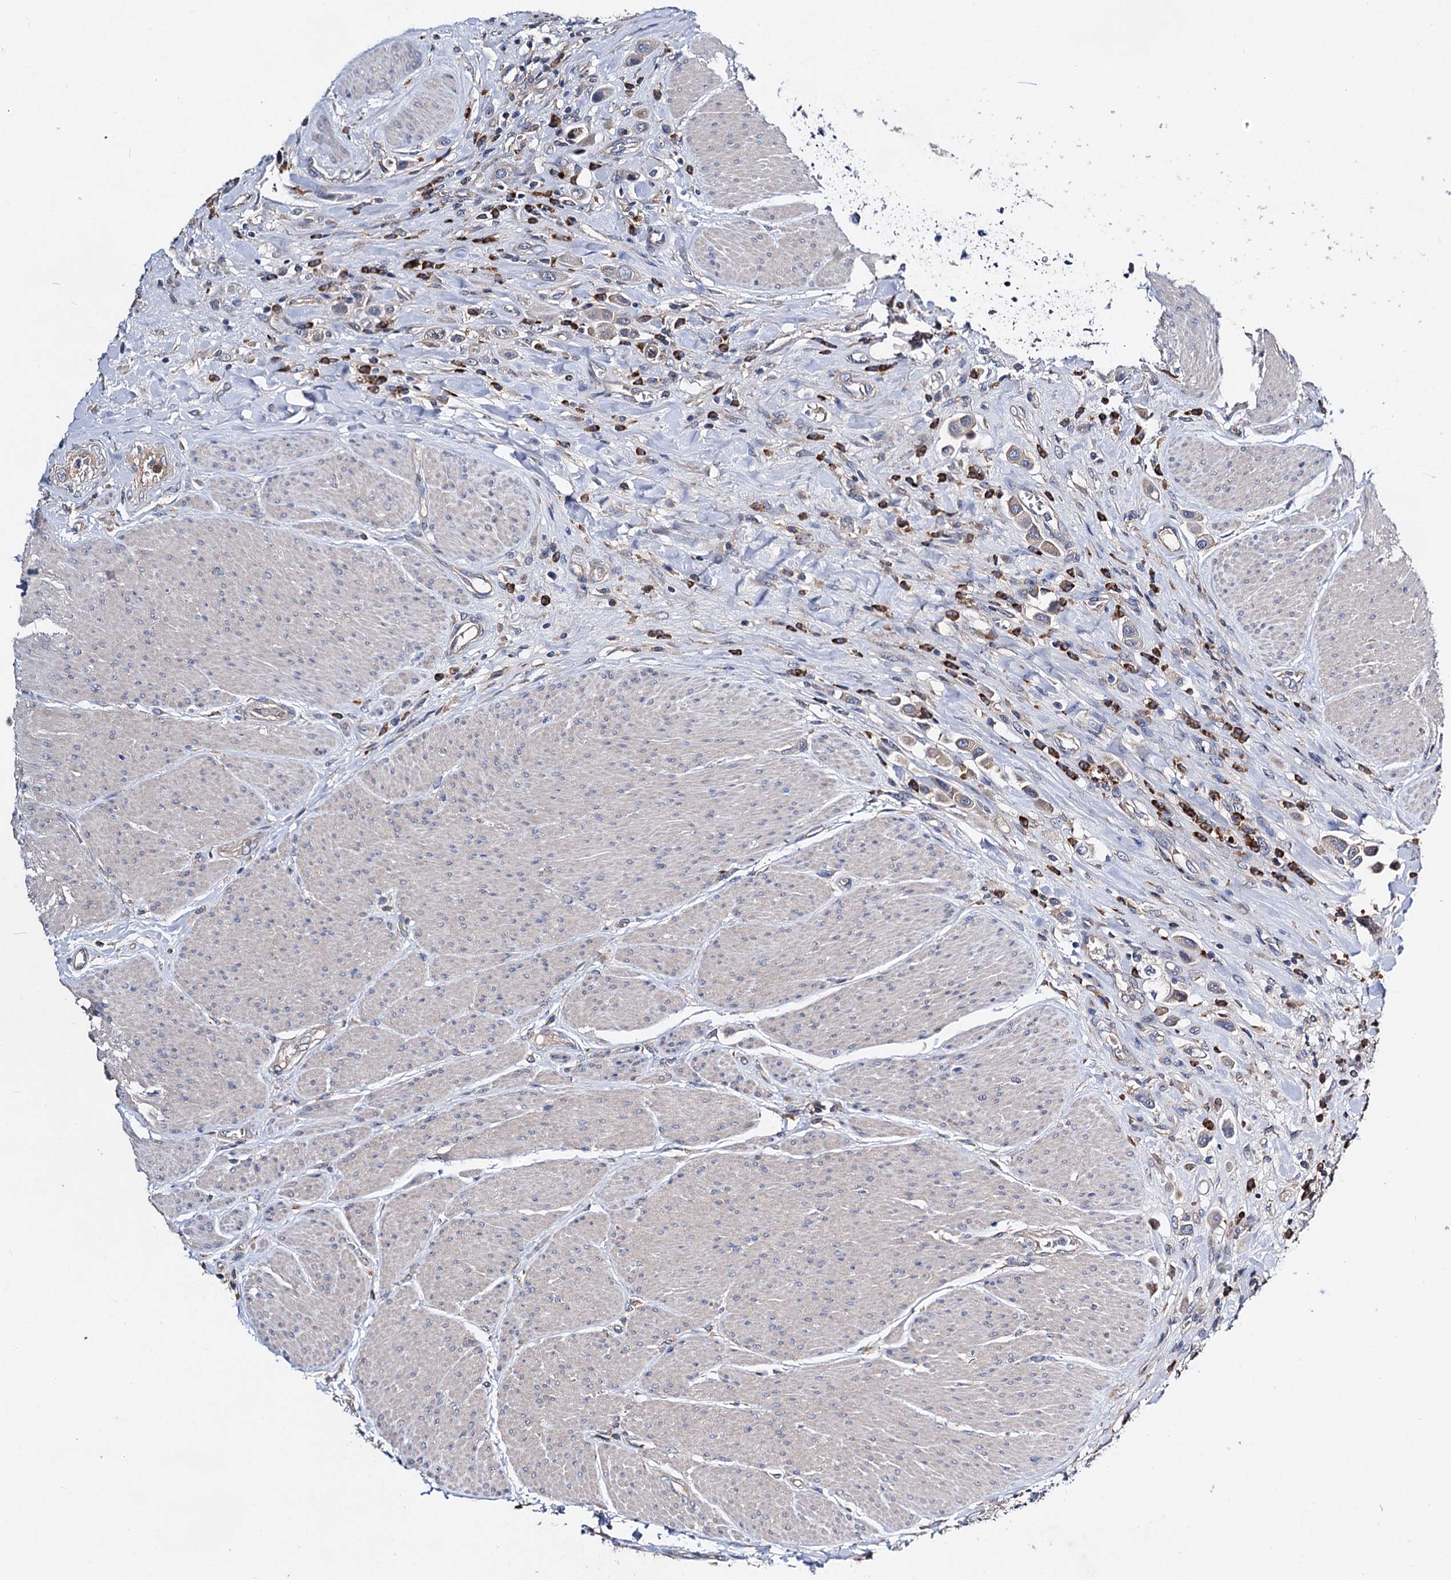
{"staining": {"intensity": "weak", "quantity": "25%-75%", "location": "cytoplasmic/membranous"}, "tissue": "urothelial cancer", "cell_type": "Tumor cells", "image_type": "cancer", "snomed": [{"axis": "morphology", "description": "Urothelial carcinoma, High grade"}, {"axis": "topography", "description": "Urinary bladder"}], "caption": "Approximately 25%-75% of tumor cells in urothelial cancer display weak cytoplasmic/membranous protein positivity as visualized by brown immunohistochemical staining.", "gene": "HVCN1", "patient": {"sex": "male", "age": 50}}